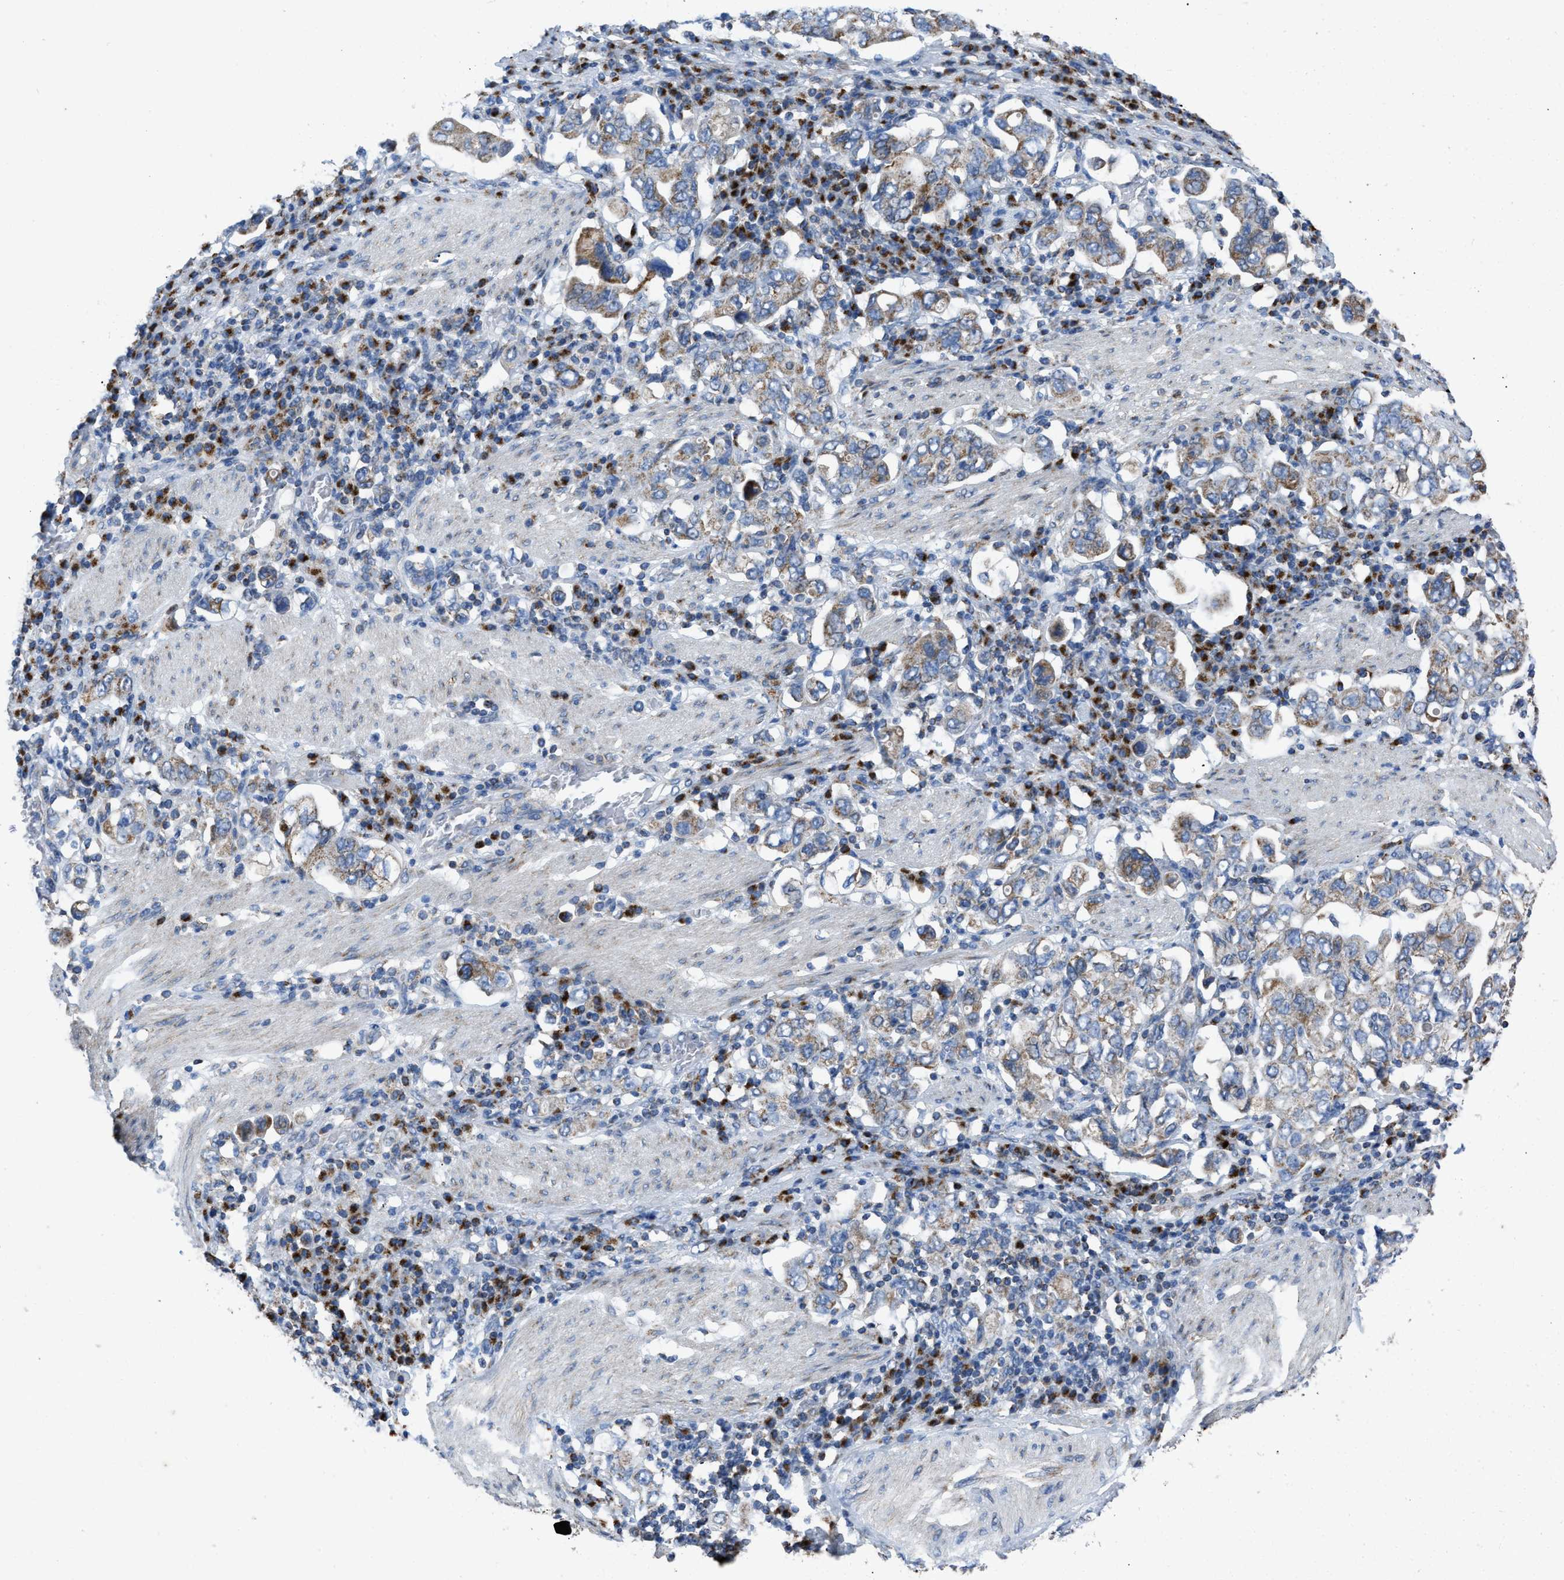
{"staining": {"intensity": "moderate", "quantity": ">75%", "location": "cytoplasmic/membranous"}, "tissue": "stomach cancer", "cell_type": "Tumor cells", "image_type": "cancer", "snomed": [{"axis": "morphology", "description": "Adenocarcinoma, NOS"}, {"axis": "topography", "description": "Stomach, upper"}], "caption": "Protein expression analysis of adenocarcinoma (stomach) reveals moderate cytoplasmic/membranous expression in approximately >75% of tumor cells.", "gene": "ETFB", "patient": {"sex": "male", "age": 62}}